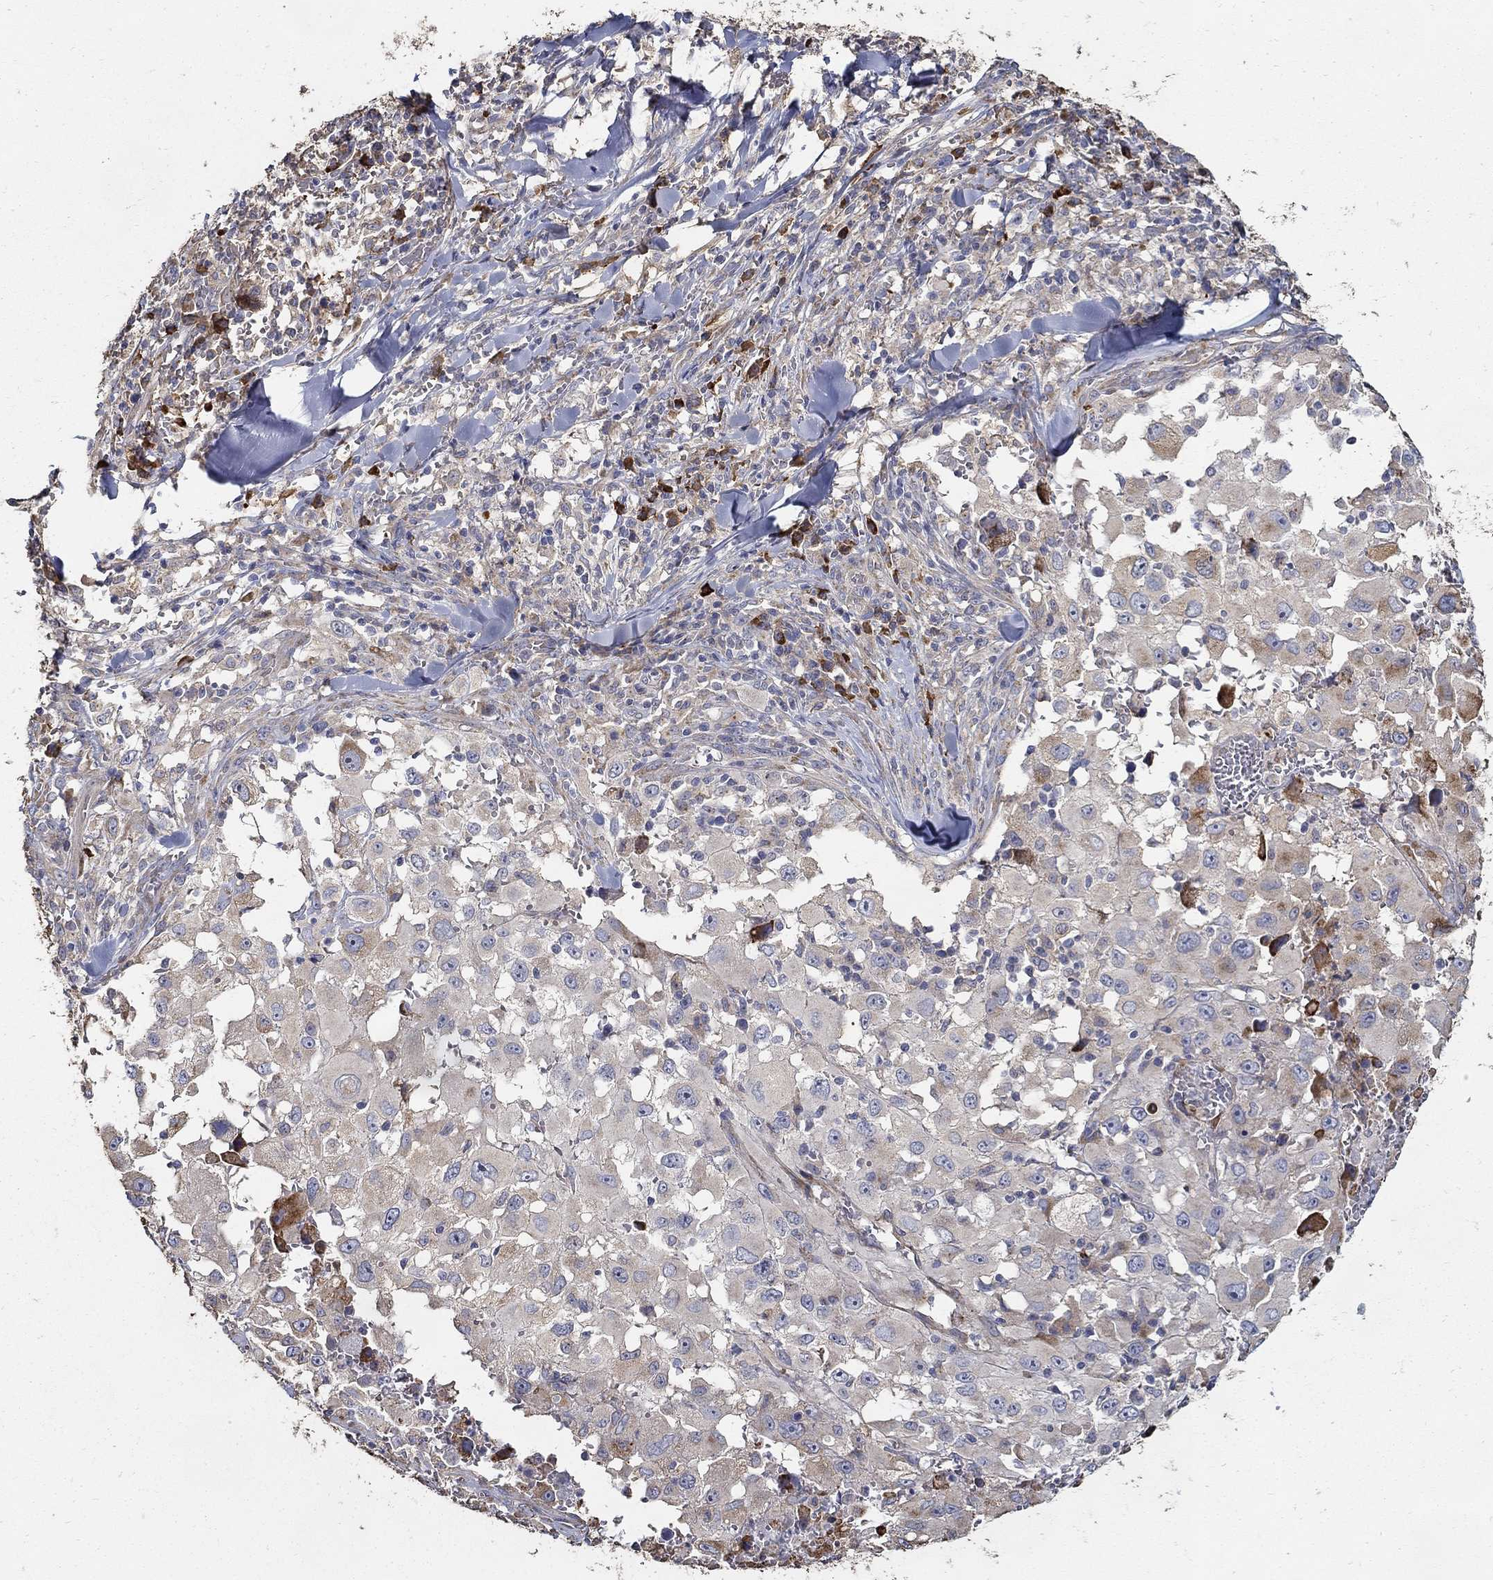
{"staining": {"intensity": "negative", "quantity": "none", "location": "none"}, "tissue": "melanoma", "cell_type": "Tumor cells", "image_type": "cancer", "snomed": [{"axis": "morphology", "description": "Malignant melanoma, Metastatic site"}, {"axis": "topography", "description": "Lymph node"}], "caption": "Human malignant melanoma (metastatic site) stained for a protein using immunohistochemistry (IHC) exhibits no positivity in tumor cells.", "gene": "EMILIN3", "patient": {"sex": "male", "age": 50}}